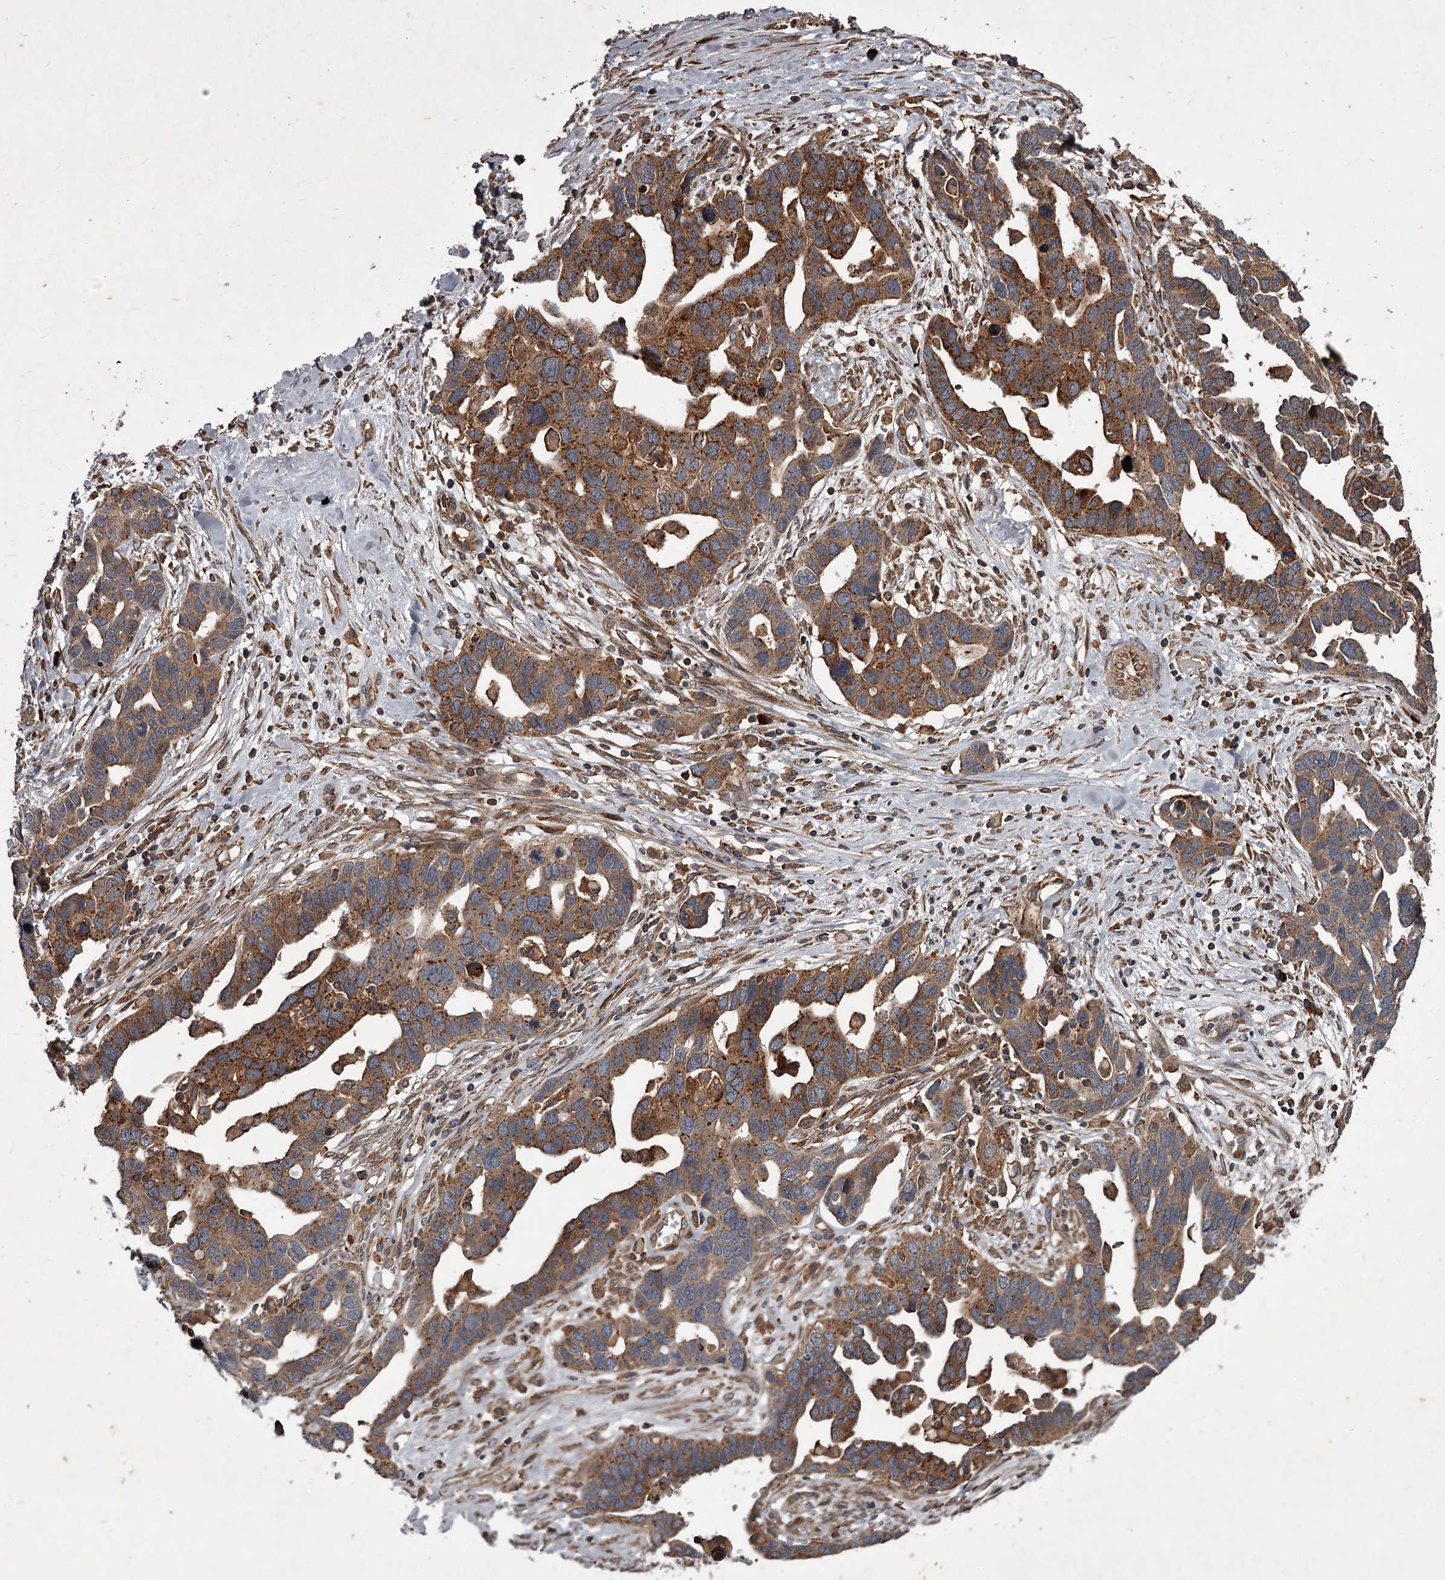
{"staining": {"intensity": "moderate", "quantity": ">75%", "location": "cytoplasmic/membranous"}, "tissue": "ovarian cancer", "cell_type": "Tumor cells", "image_type": "cancer", "snomed": [{"axis": "morphology", "description": "Cystadenocarcinoma, serous, NOS"}, {"axis": "topography", "description": "Ovary"}], "caption": "Ovarian cancer (serous cystadenocarcinoma) tissue demonstrates moderate cytoplasmic/membranous staining in about >75% of tumor cells (Stains: DAB in brown, nuclei in blue, Microscopy: brightfield microscopy at high magnification).", "gene": "UNC93B1", "patient": {"sex": "female", "age": 54}}